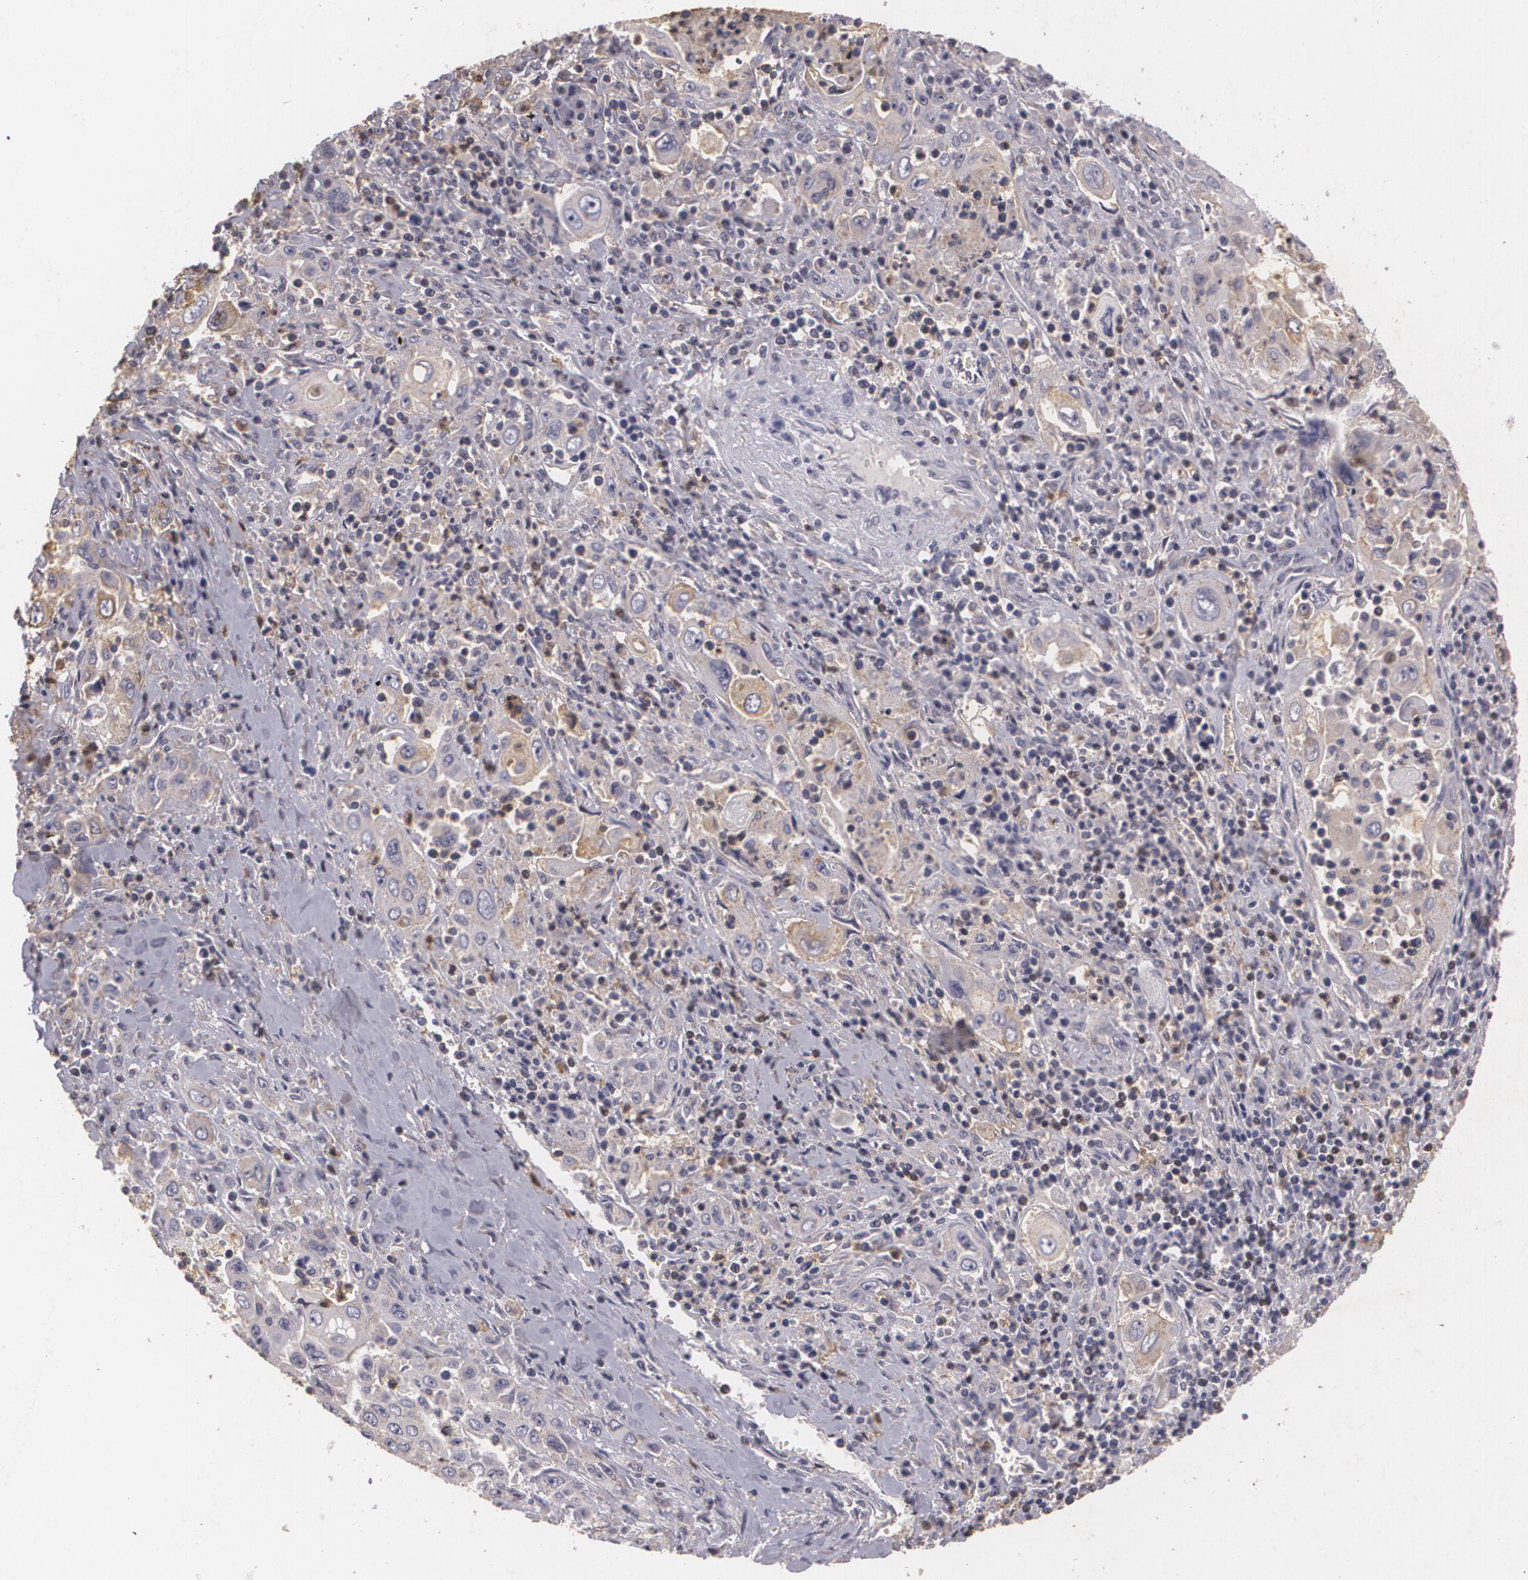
{"staining": {"intensity": "weak", "quantity": ">75%", "location": "cytoplasmic/membranous"}, "tissue": "pancreatic cancer", "cell_type": "Tumor cells", "image_type": "cancer", "snomed": [{"axis": "morphology", "description": "Adenocarcinoma, NOS"}, {"axis": "topography", "description": "Pancreas"}], "caption": "An immunohistochemistry micrograph of tumor tissue is shown. Protein staining in brown shows weak cytoplasmic/membranous positivity in pancreatic adenocarcinoma within tumor cells.", "gene": "KCNA4", "patient": {"sex": "male", "age": 70}}